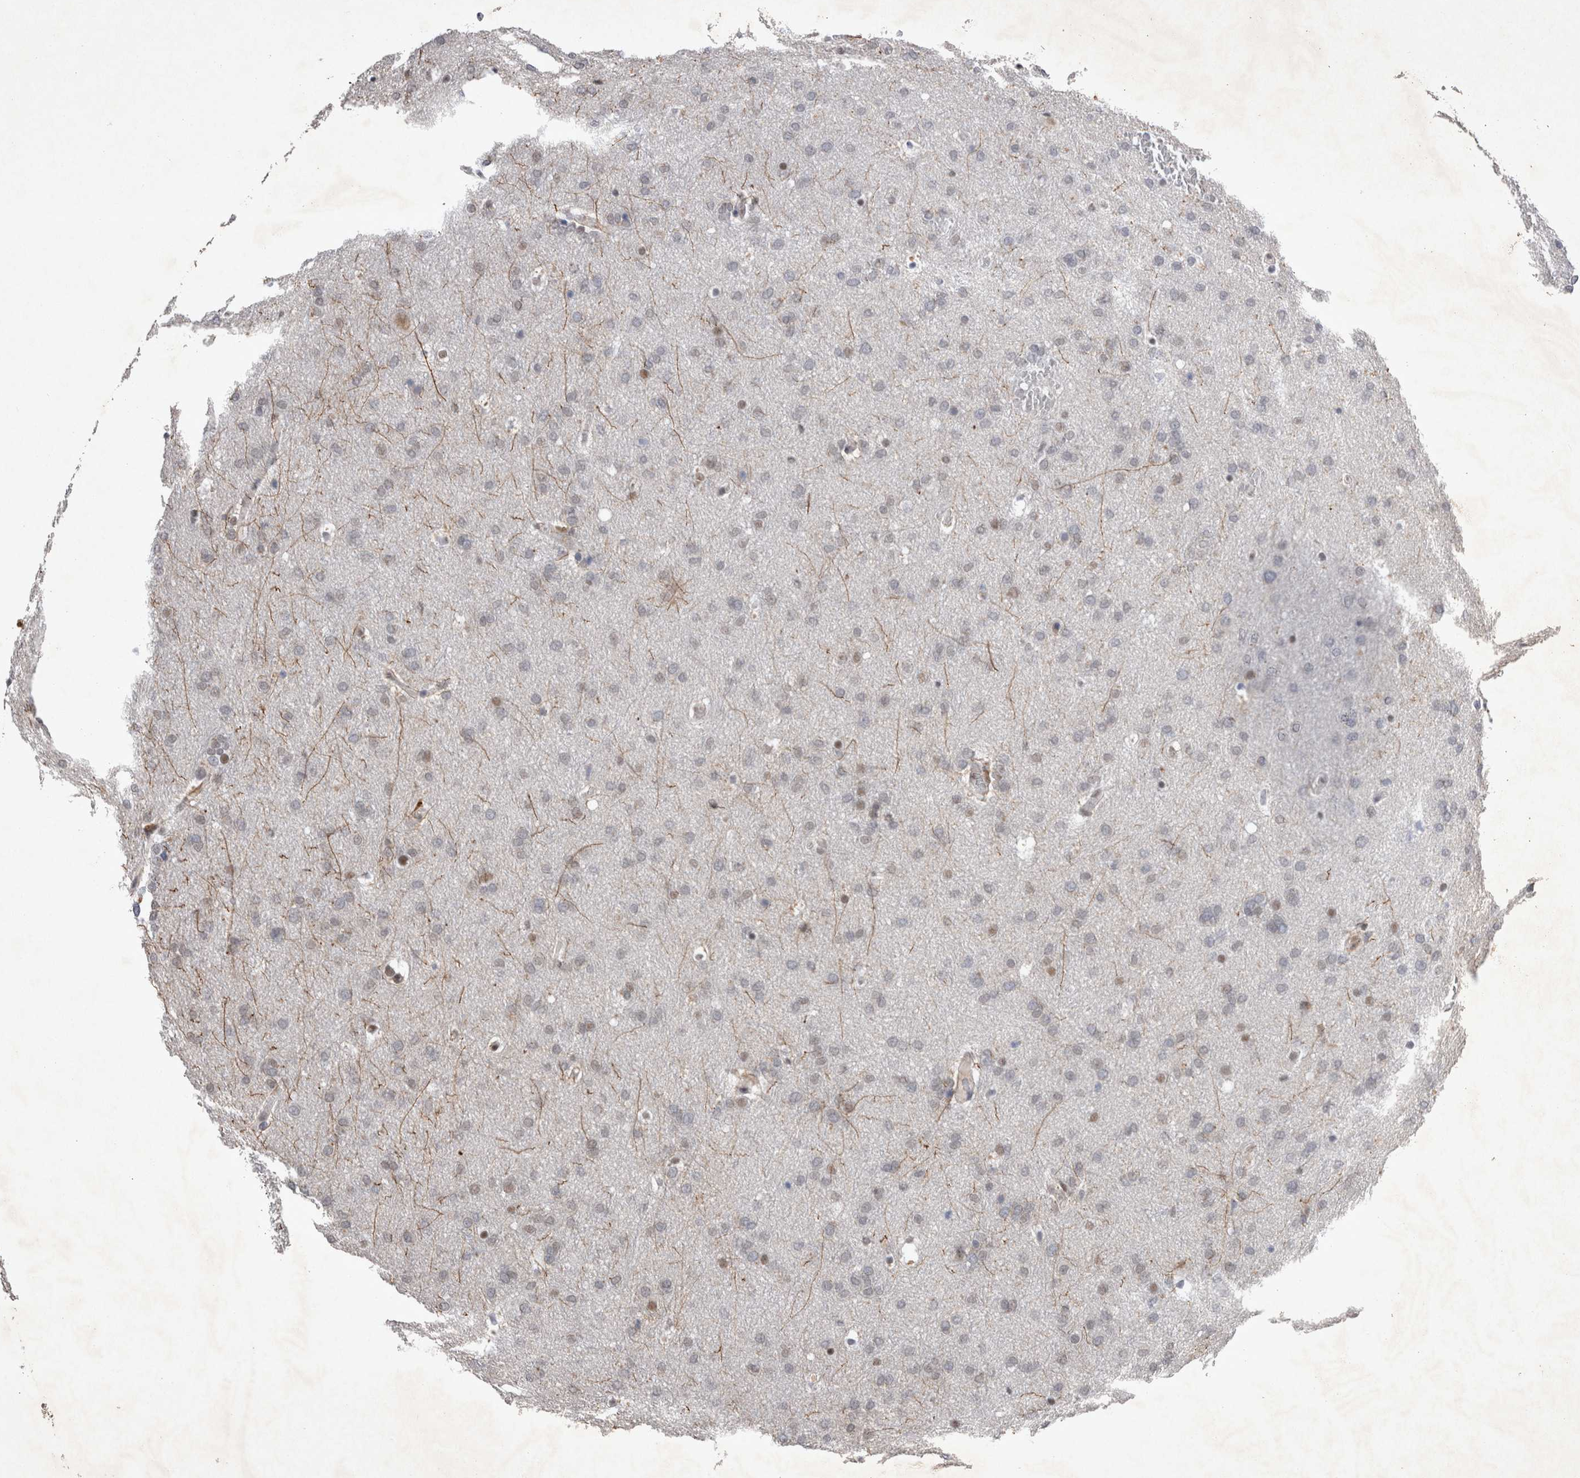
{"staining": {"intensity": "moderate", "quantity": "<25%", "location": "nuclear"}, "tissue": "glioma", "cell_type": "Tumor cells", "image_type": "cancer", "snomed": [{"axis": "morphology", "description": "Glioma, malignant, Low grade"}, {"axis": "topography", "description": "Brain"}], "caption": "Immunohistochemistry (IHC) micrograph of neoplastic tissue: glioma stained using immunohistochemistry (IHC) shows low levels of moderate protein expression localized specifically in the nuclear of tumor cells, appearing as a nuclear brown color.", "gene": "RBM6", "patient": {"sex": "female", "age": 37}}